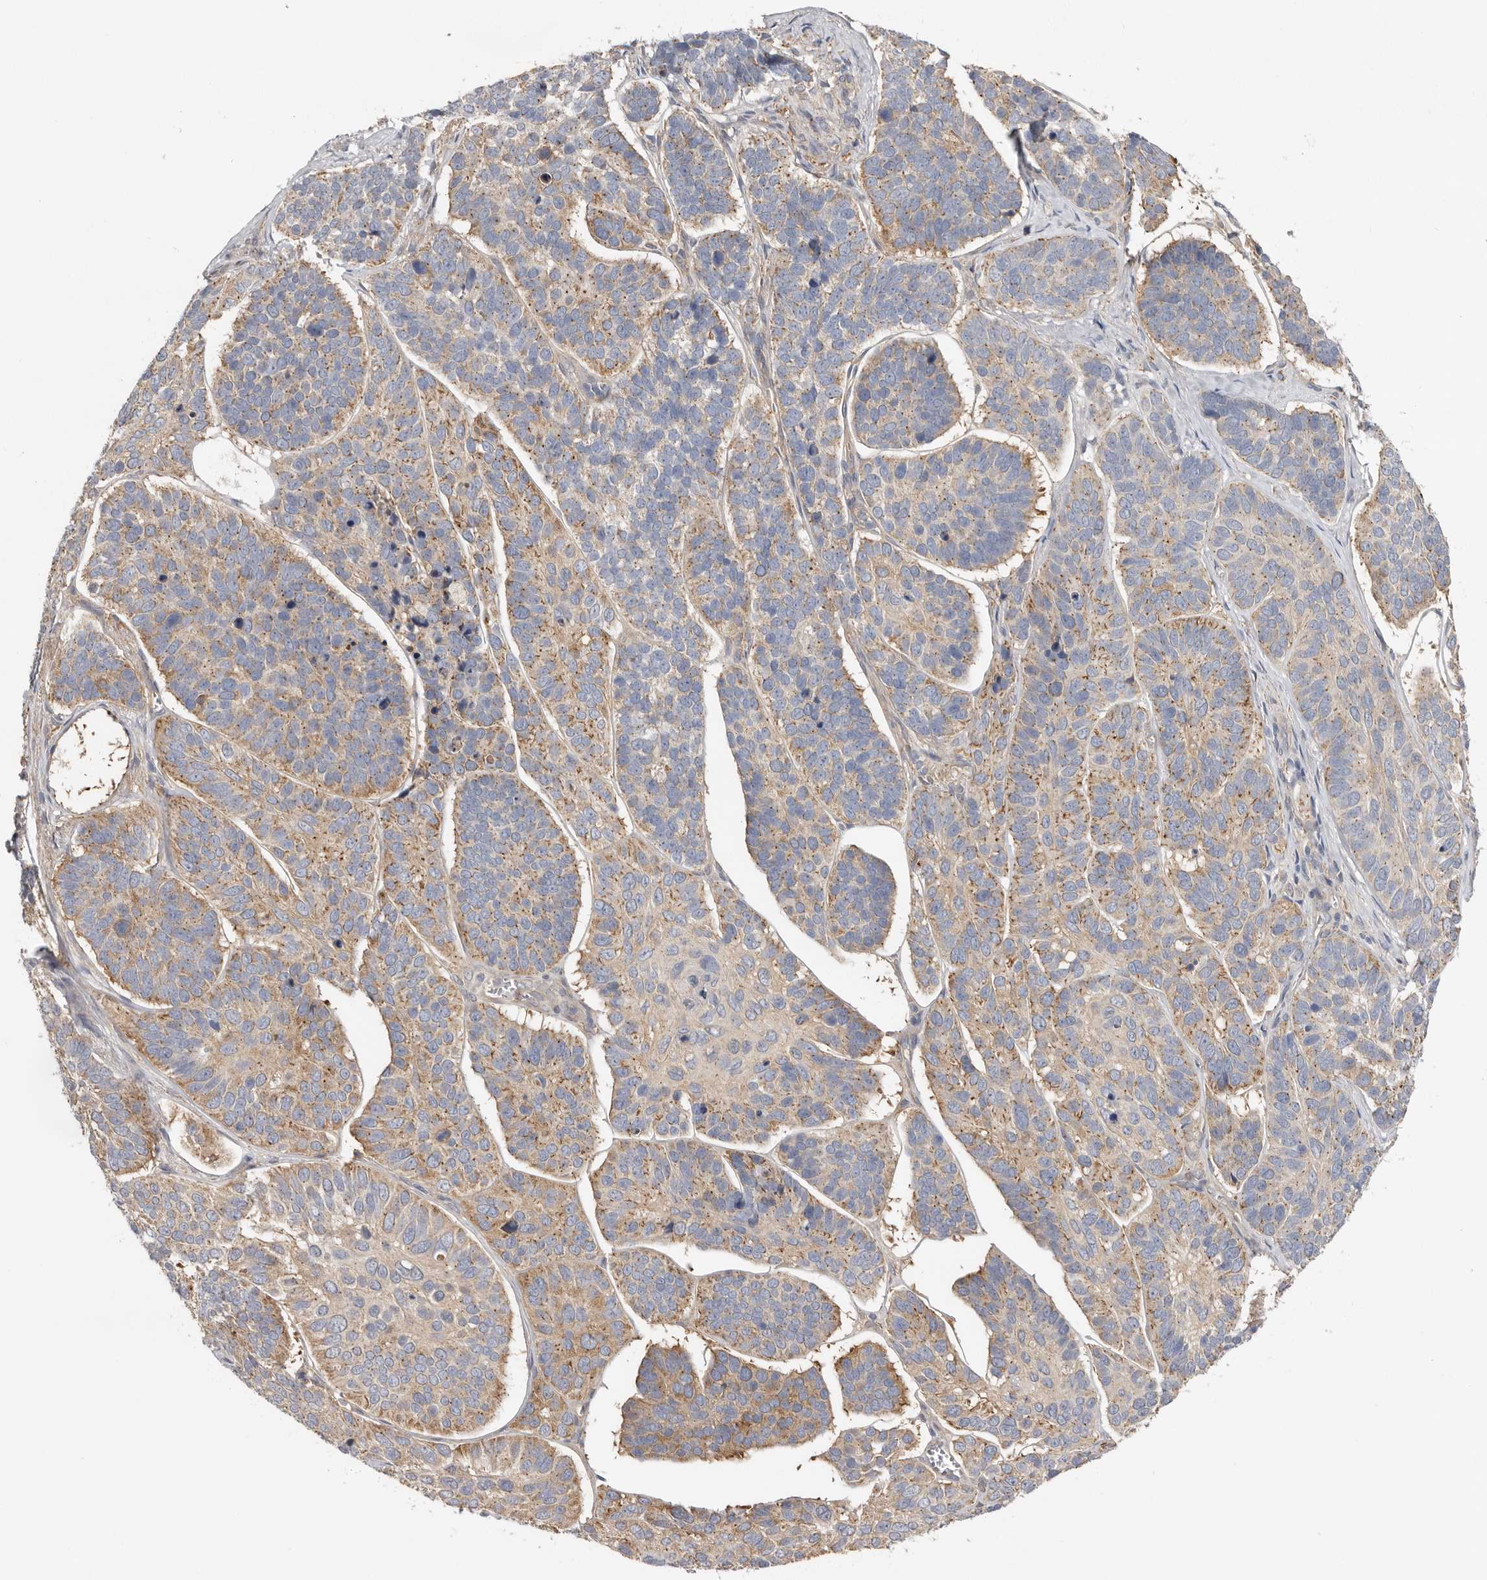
{"staining": {"intensity": "moderate", "quantity": "25%-75%", "location": "cytoplasmic/membranous"}, "tissue": "skin cancer", "cell_type": "Tumor cells", "image_type": "cancer", "snomed": [{"axis": "morphology", "description": "Basal cell carcinoma"}, {"axis": "topography", "description": "Skin"}], "caption": "A histopathology image of skin cancer (basal cell carcinoma) stained for a protein shows moderate cytoplasmic/membranous brown staining in tumor cells.", "gene": "MSRB2", "patient": {"sex": "male", "age": 62}}